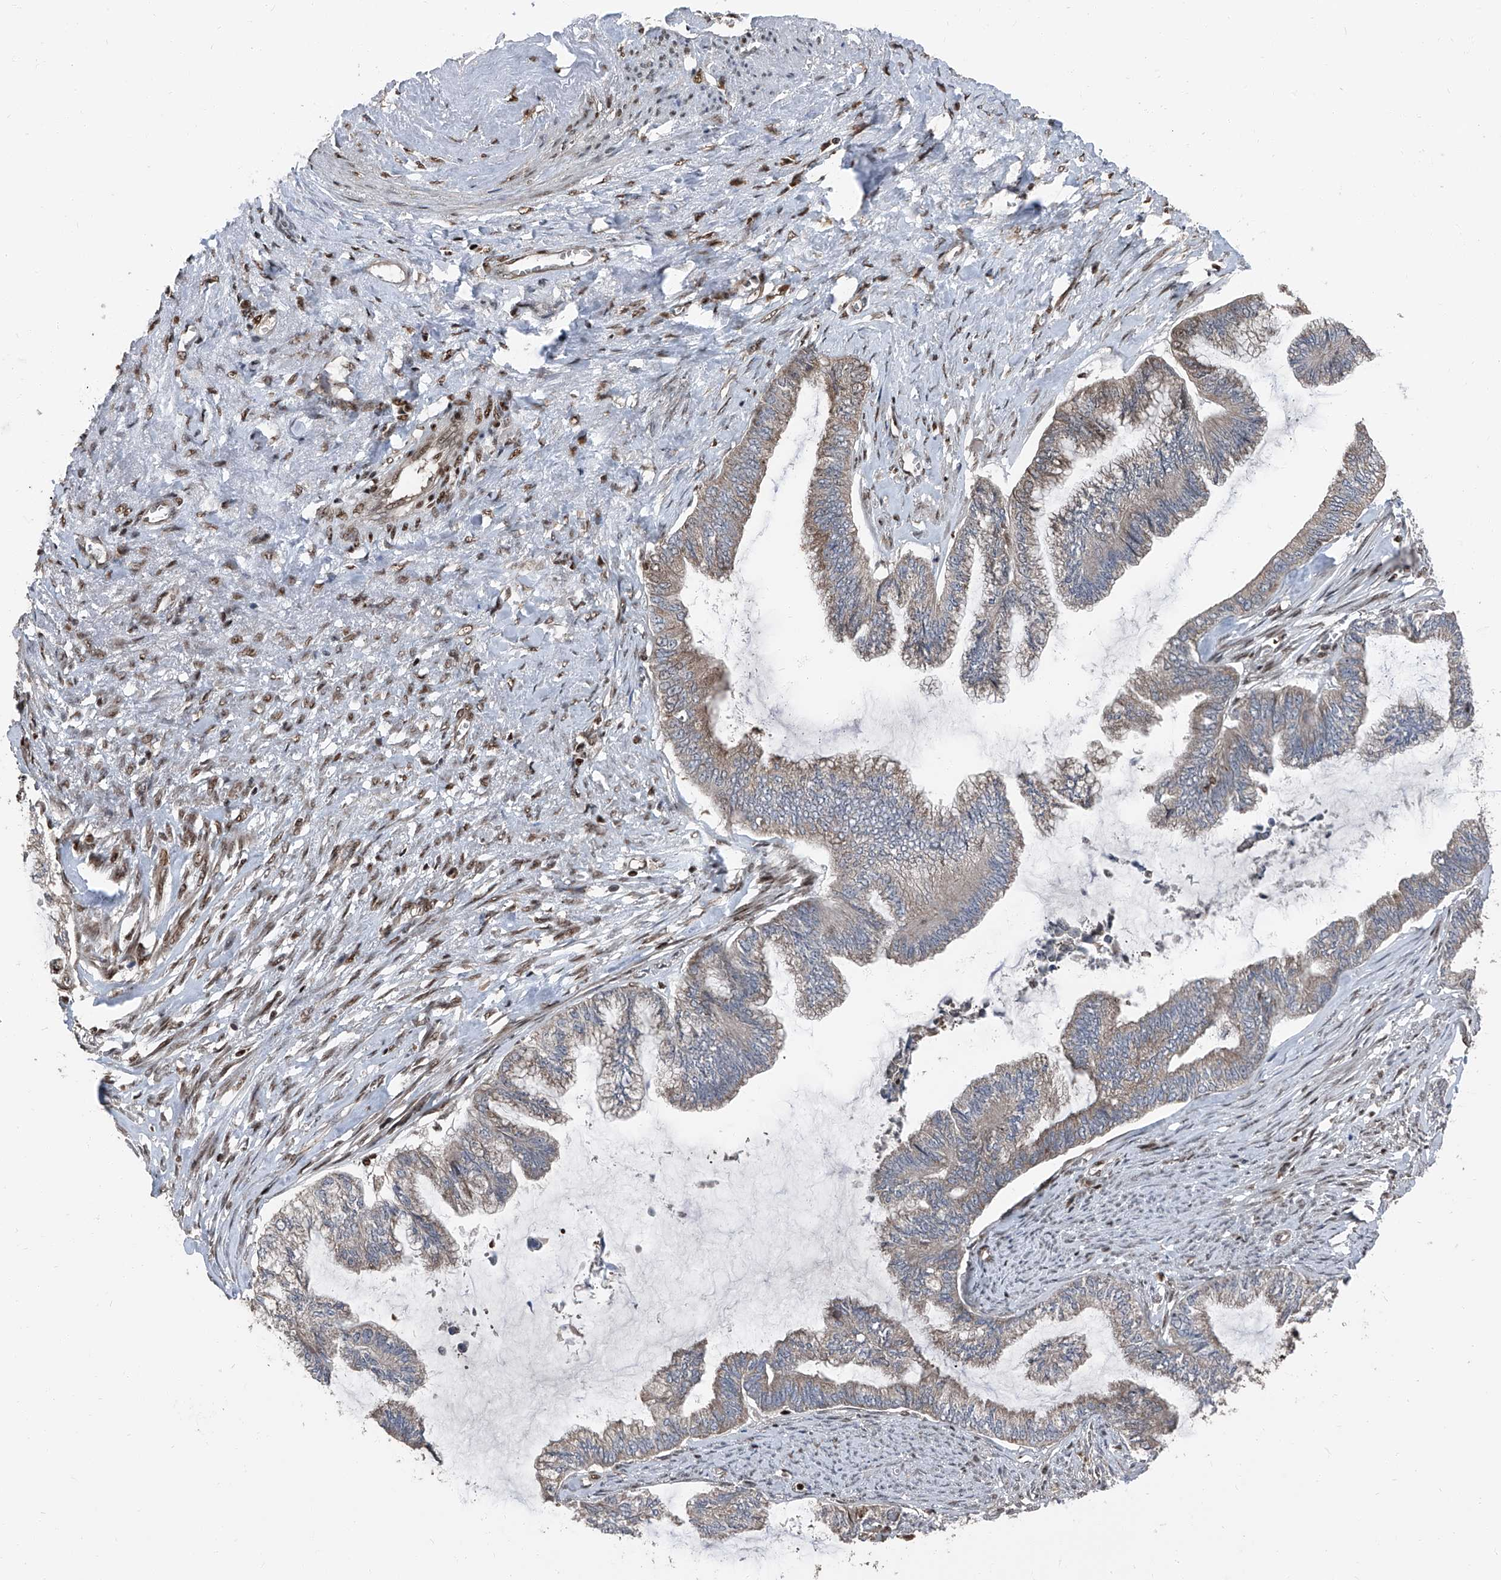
{"staining": {"intensity": "moderate", "quantity": "25%-75%", "location": "cytoplasmic/membranous"}, "tissue": "endometrial cancer", "cell_type": "Tumor cells", "image_type": "cancer", "snomed": [{"axis": "morphology", "description": "Adenocarcinoma, NOS"}, {"axis": "topography", "description": "Endometrium"}], "caption": "Endometrial cancer (adenocarcinoma) tissue displays moderate cytoplasmic/membranous expression in approximately 25%-75% of tumor cells Nuclei are stained in blue.", "gene": "FKBP5", "patient": {"sex": "female", "age": 86}}